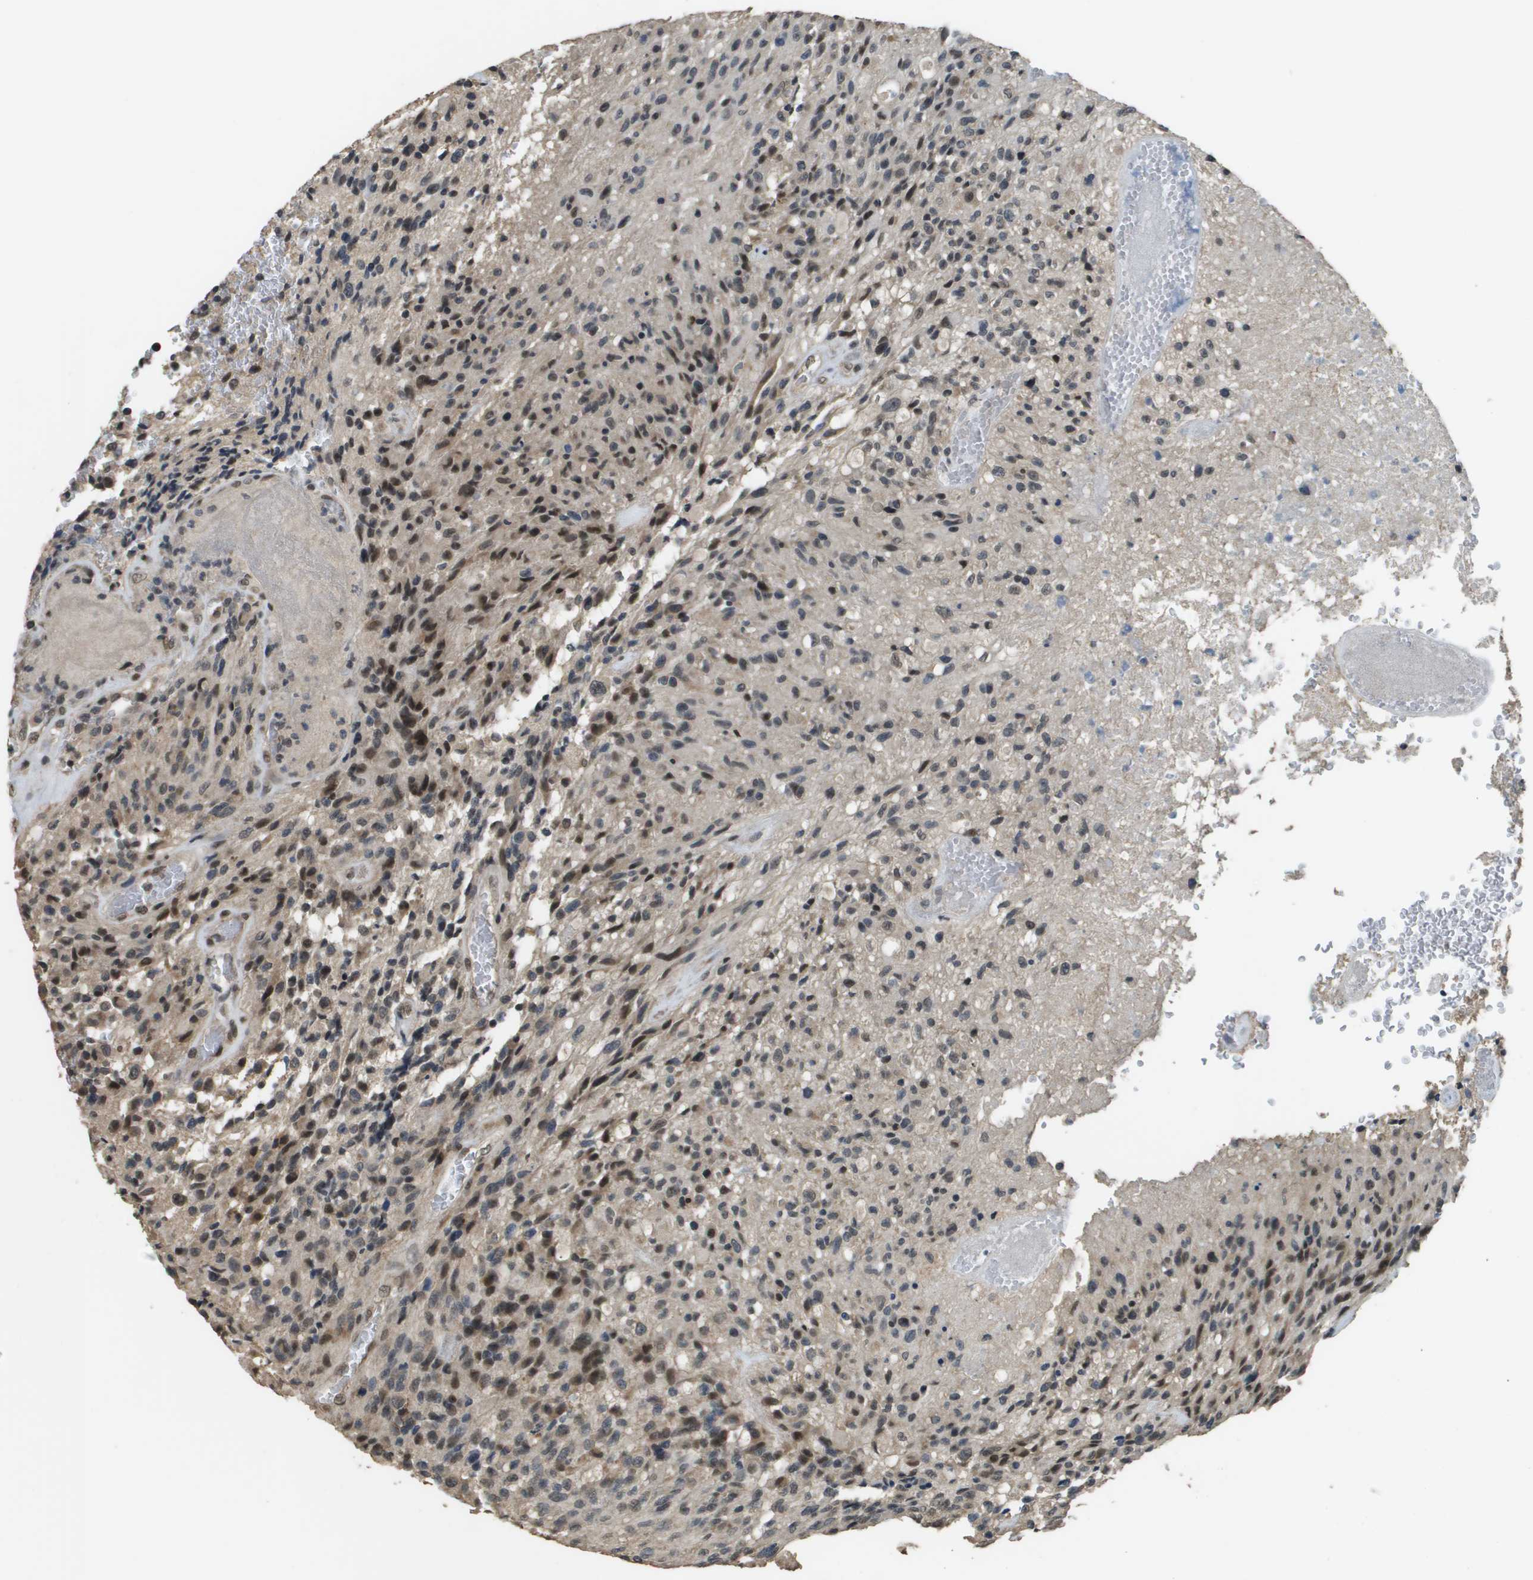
{"staining": {"intensity": "moderate", "quantity": "25%-75%", "location": "nuclear"}, "tissue": "glioma", "cell_type": "Tumor cells", "image_type": "cancer", "snomed": [{"axis": "morphology", "description": "Normal tissue, NOS"}, {"axis": "morphology", "description": "Glioma, malignant, High grade"}, {"axis": "topography", "description": "Cerebral cortex"}], "caption": "Tumor cells demonstrate medium levels of moderate nuclear staining in approximately 25%-75% of cells in human high-grade glioma (malignant).", "gene": "FANCC", "patient": {"sex": "male", "age": 56}}